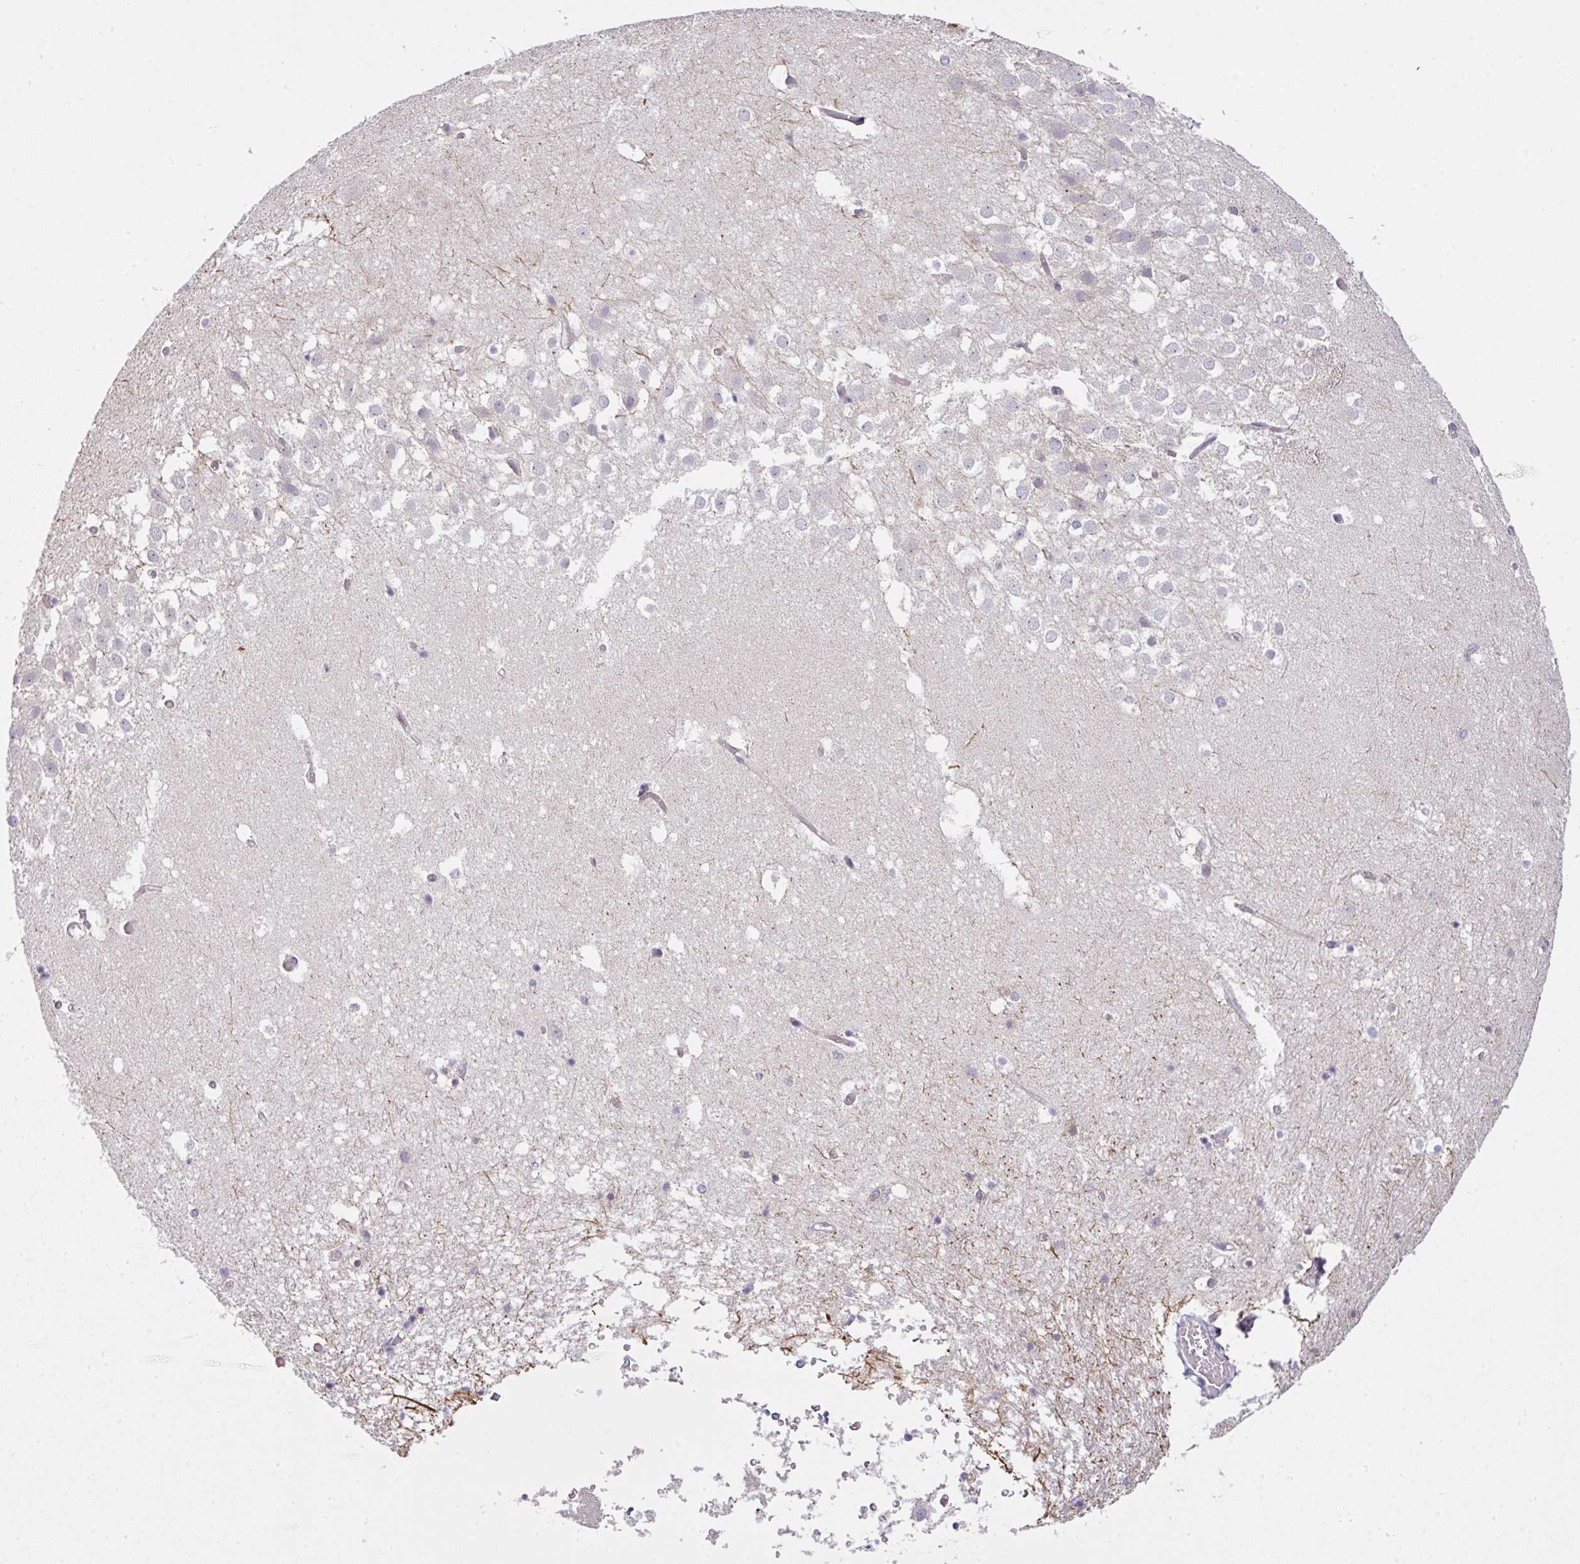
{"staining": {"intensity": "moderate", "quantity": "<25%", "location": "nuclear"}, "tissue": "hippocampus", "cell_type": "Glial cells", "image_type": "normal", "snomed": [{"axis": "morphology", "description": "Normal tissue, NOS"}, {"axis": "topography", "description": "Hippocampus"}], "caption": "Hippocampus stained with immunohistochemistry displays moderate nuclear expression in about <25% of glial cells. The protein is stained brown, and the nuclei are stained in blue (DAB IHC with brightfield microscopy, high magnification).", "gene": "DERPC", "patient": {"sex": "female", "age": 52}}